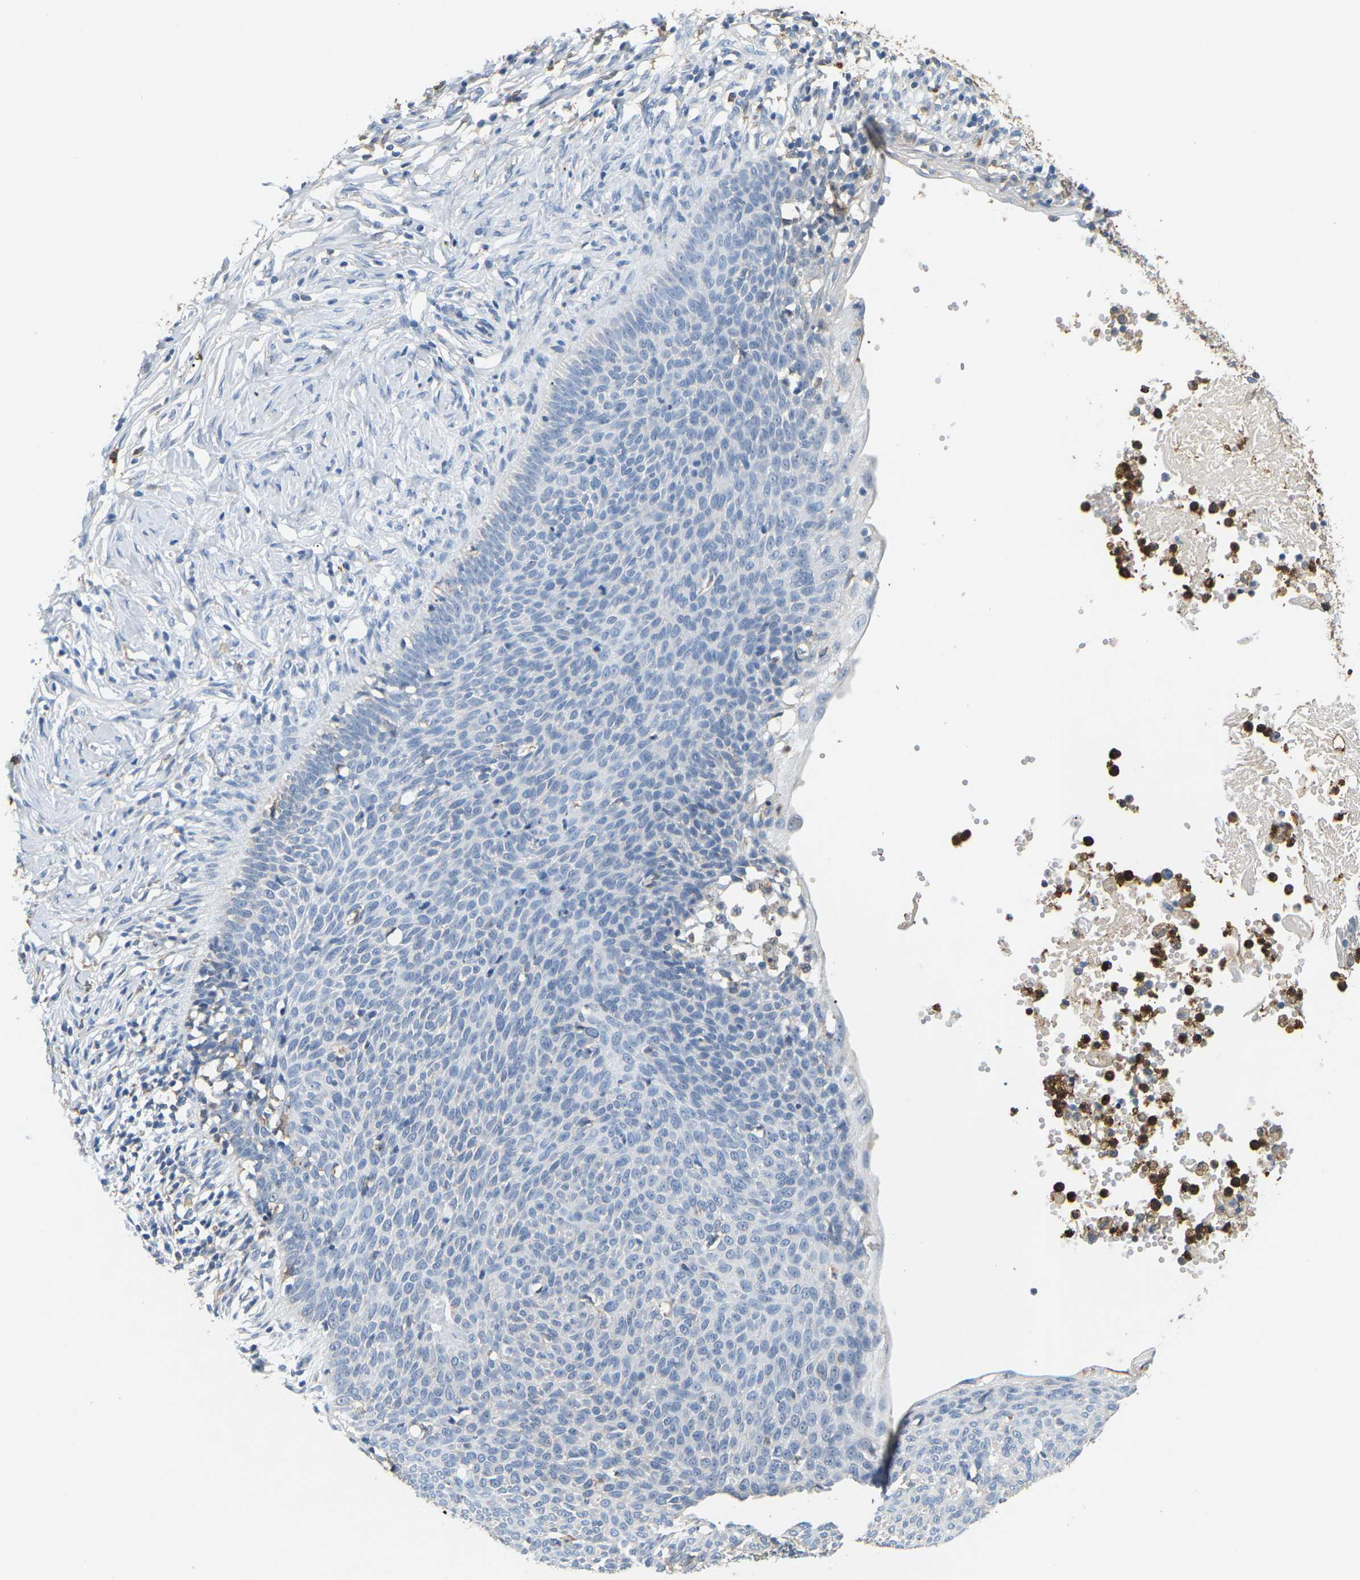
{"staining": {"intensity": "negative", "quantity": "none", "location": "none"}, "tissue": "skin cancer", "cell_type": "Tumor cells", "image_type": "cancer", "snomed": [{"axis": "morphology", "description": "Normal tissue, NOS"}, {"axis": "morphology", "description": "Basal cell carcinoma"}, {"axis": "topography", "description": "Skin"}], "caption": "Skin cancer (basal cell carcinoma) stained for a protein using immunohistochemistry shows no expression tumor cells.", "gene": "ADM", "patient": {"sex": "male", "age": 87}}